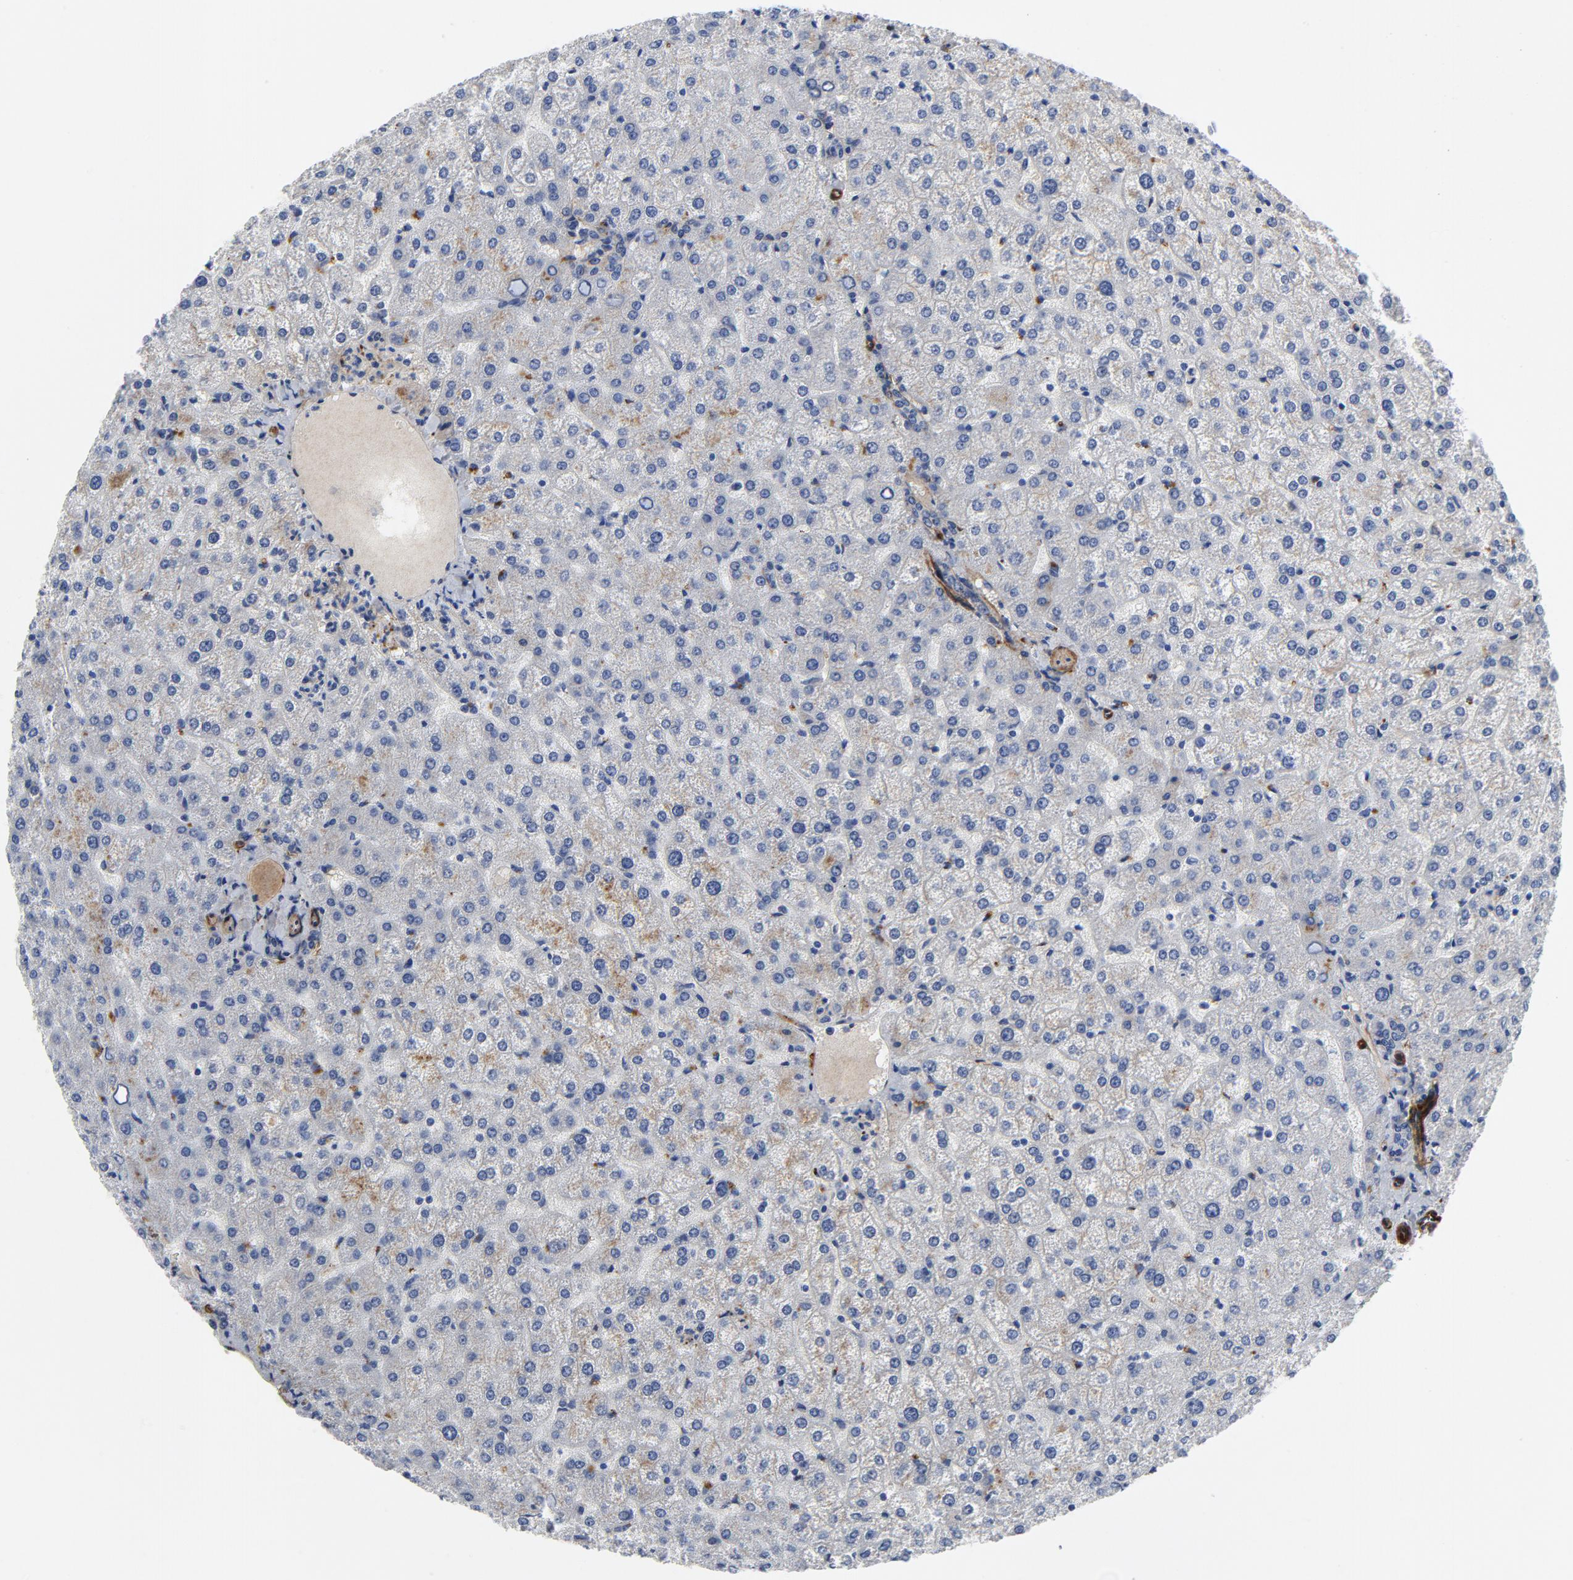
{"staining": {"intensity": "negative", "quantity": "none", "location": "none"}, "tissue": "liver", "cell_type": "Cholangiocytes", "image_type": "normal", "snomed": [{"axis": "morphology", "description": "Normal tissue, NOS"}, {"axis": "topography", "description": "Liver"}], "caption": "An IHC photomicrograph of benign liver is shown. There is no staining in cholangiocytes of liver. Nuclei are stained in blue.", "gene": "LAMC1", "patient": {"sex": "female", "age": 32}}